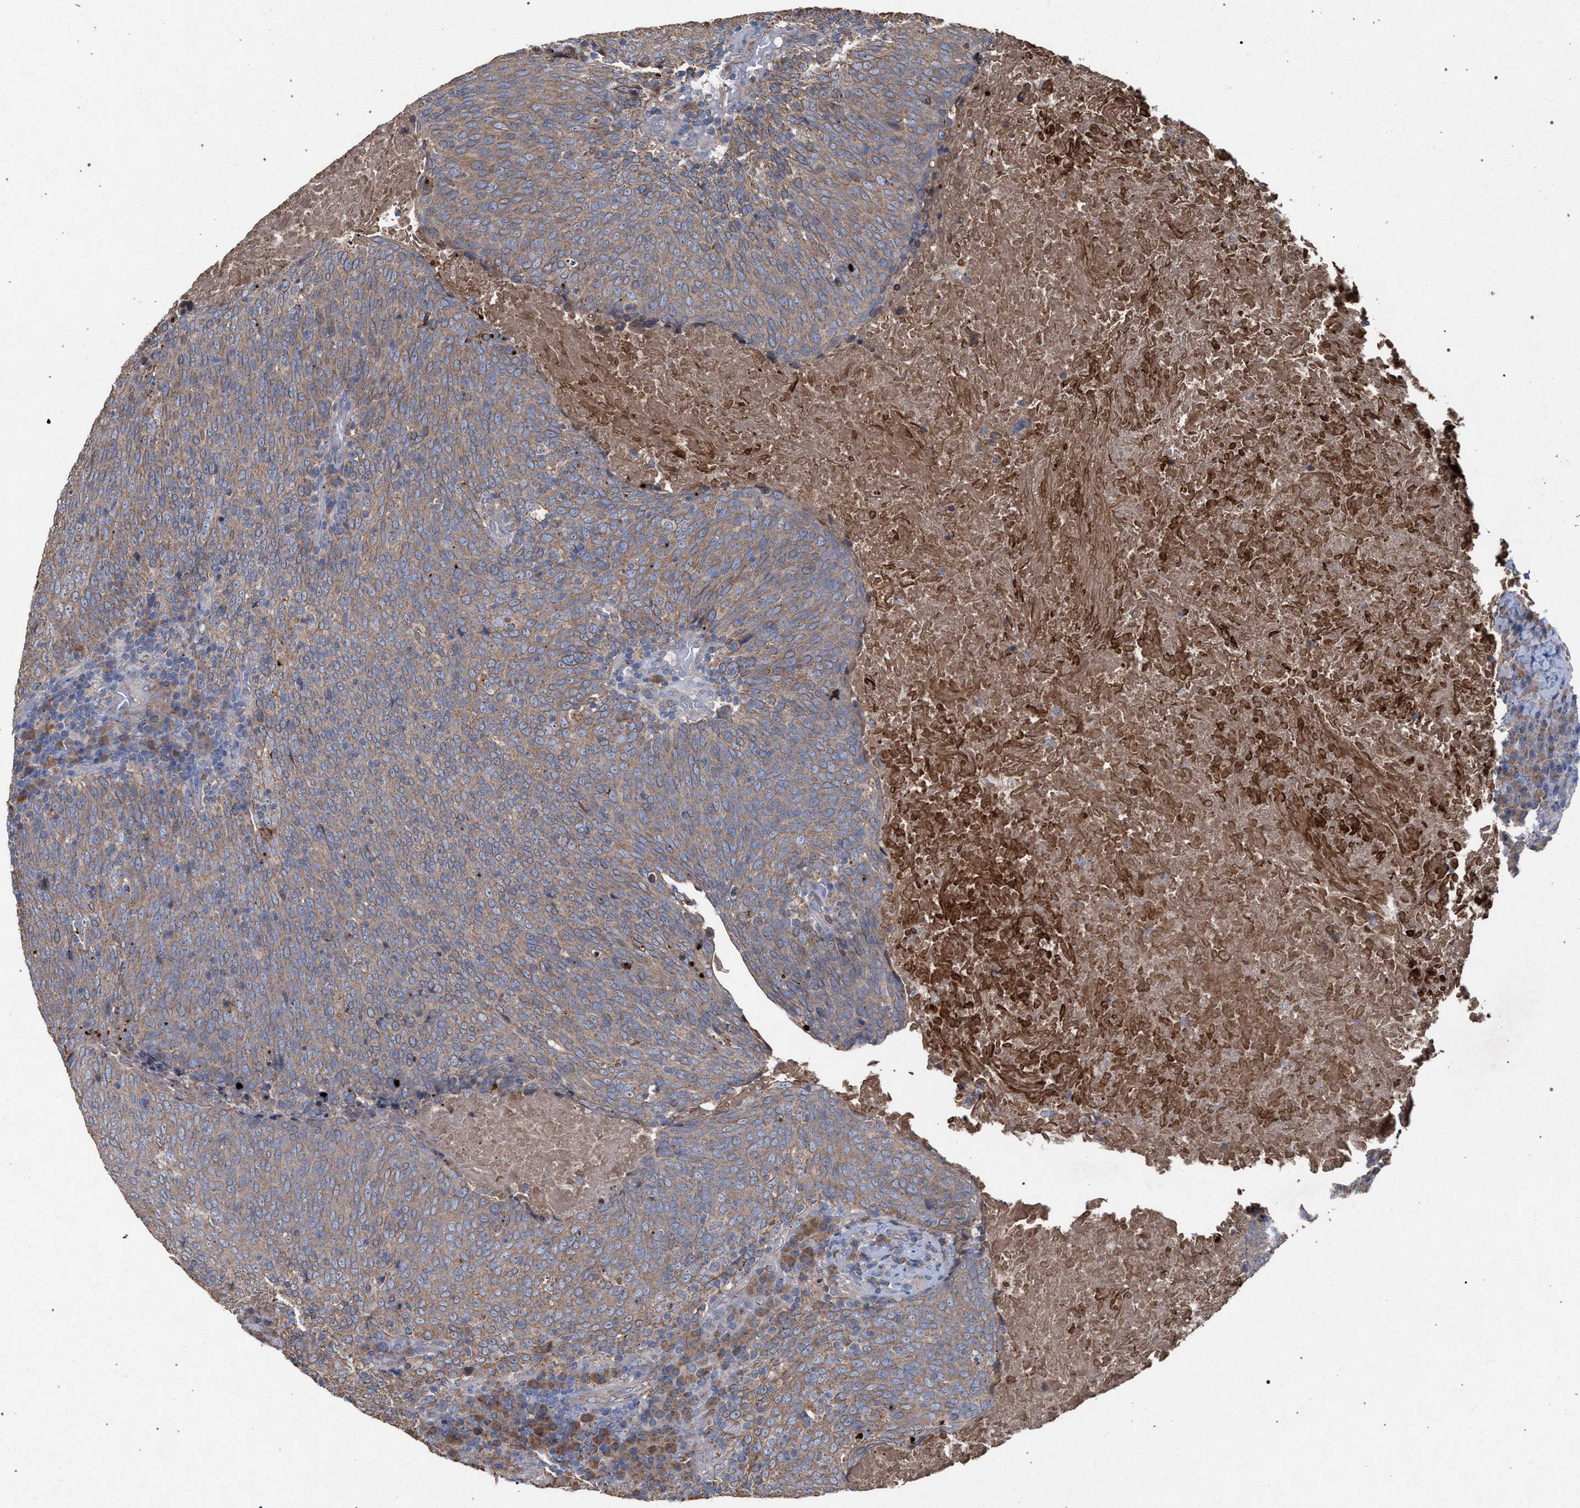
{"staining": {"intensity": "weak", "quantity": ">75%", "location": "cytoplasmic/membranous"}, "tissue": "head and neck cancer", "cell_type": "Tumor cells", "image_type": "cancer", "snomed": [{"axis": "morphology", "description": "Squamous cell carcinoma, NOS"}, {"axis": "morphology", "description": "Squamous cell carcinoma, metastatic, NOS"}, {"axis": "topography", "description": "Lymph node"}, {"axis": "topography", "description": "Head-Neck"}], "caption": "The photomicrograph exhibits staining of head and neck cancer, revealing weak cytoplasmic/membranous protein staining (brown color) within tumor cells.", "gene": "BCL2L12", "patient": {"sex": "male", "age": 62}}